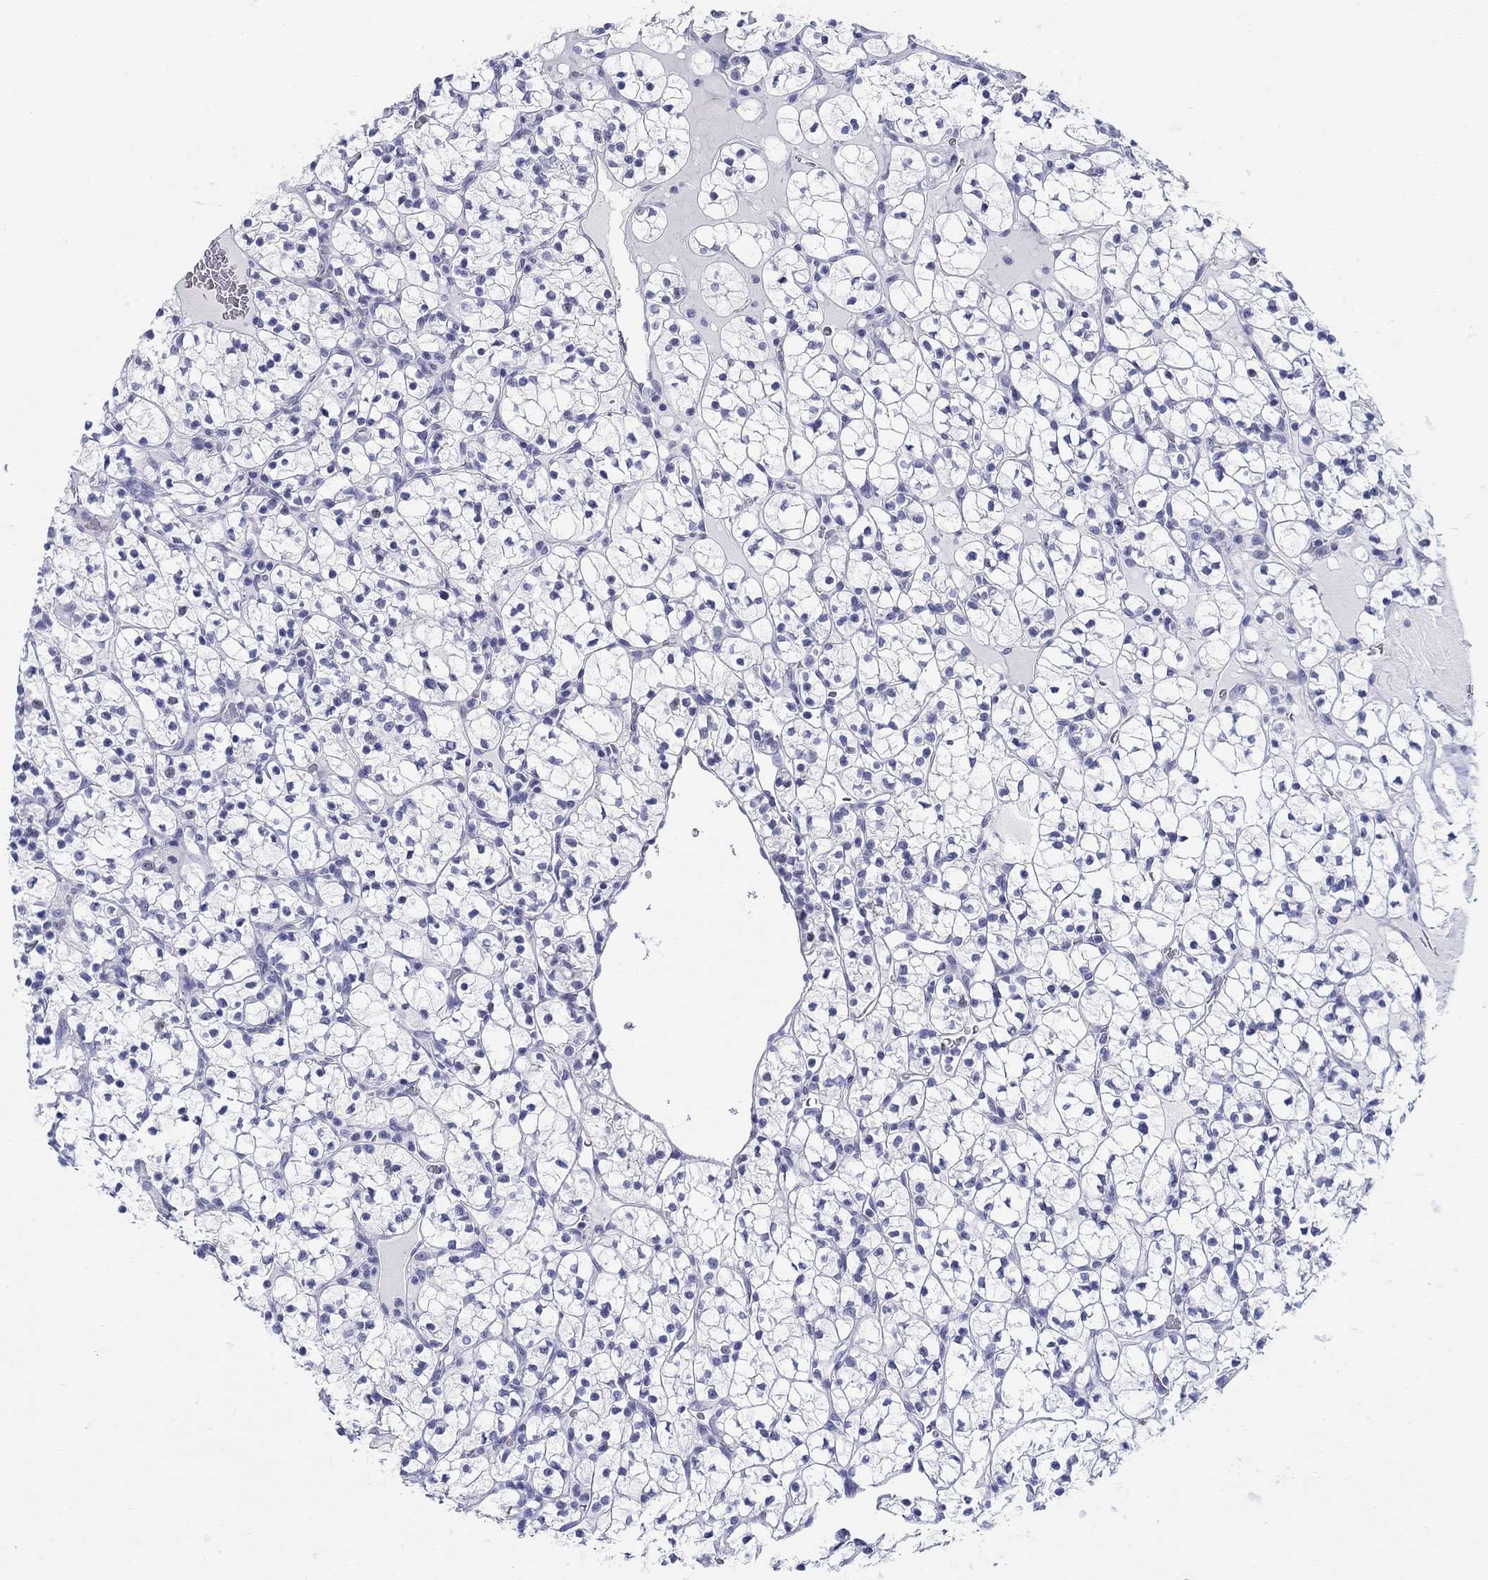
{"staining": {"intensity": "negative", "quantity": "none", "location": "none"}, "tissue": "renal cancer", "cell_type": "Tumor cells", "image_type": "cancer", "snomed": [{"axis": "morphology", "description": "Adenocarcinoma, NOS"}, {"axis": "topography", "description": "Kidney"}], "caption": "This is a micrograph of immunohistochemistry staining of renal cancer, which shows no staining in tumor cells. (Brightfield microscopy of DAB immunohistochemistry at high magnification).", "gene": "LAMP5", "patient": {"sex": "female", "age": 89}}